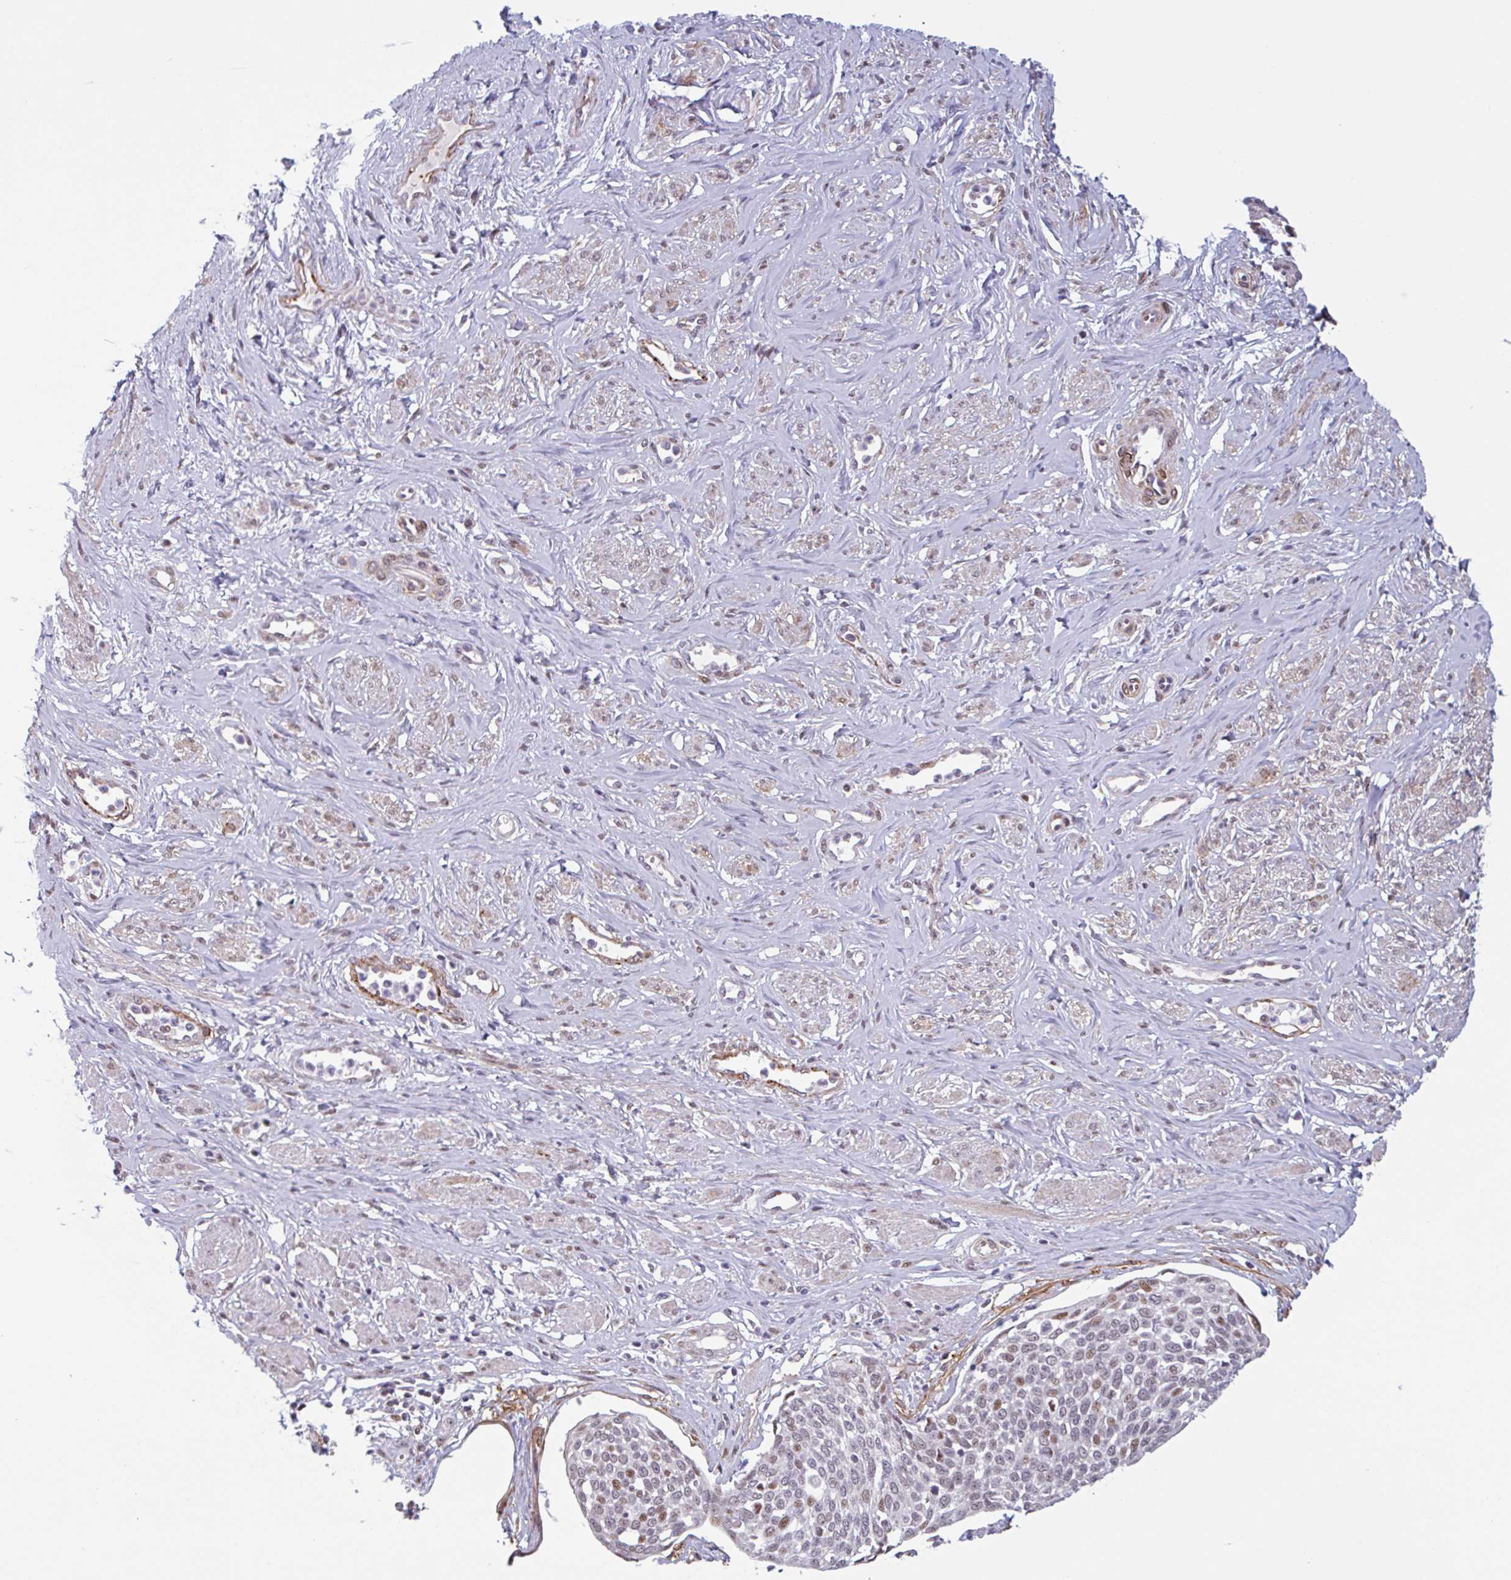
{"staining": {"intensity": "weak", "quantity": "<25%", "location": "nuclear"}, "tissue": "cervical cancer", "cell_type": "Tumor cells", "image_type": "cancer", "snomed": [{"axis": "morphology", "description": "Squamous cell carcinoma, NOS"}, {"axis": "topography", "description": "Cervix"}], "caption": "Immunohistochemistry (IHC) of cervical squamous cell carcinoma reveals no staining in tumor cells. (DAB (3,3'-diaminobenzidine) IHC, high magnification).", "gene": "TMEM119", "patient": {"sex": "female", "age": 34}}